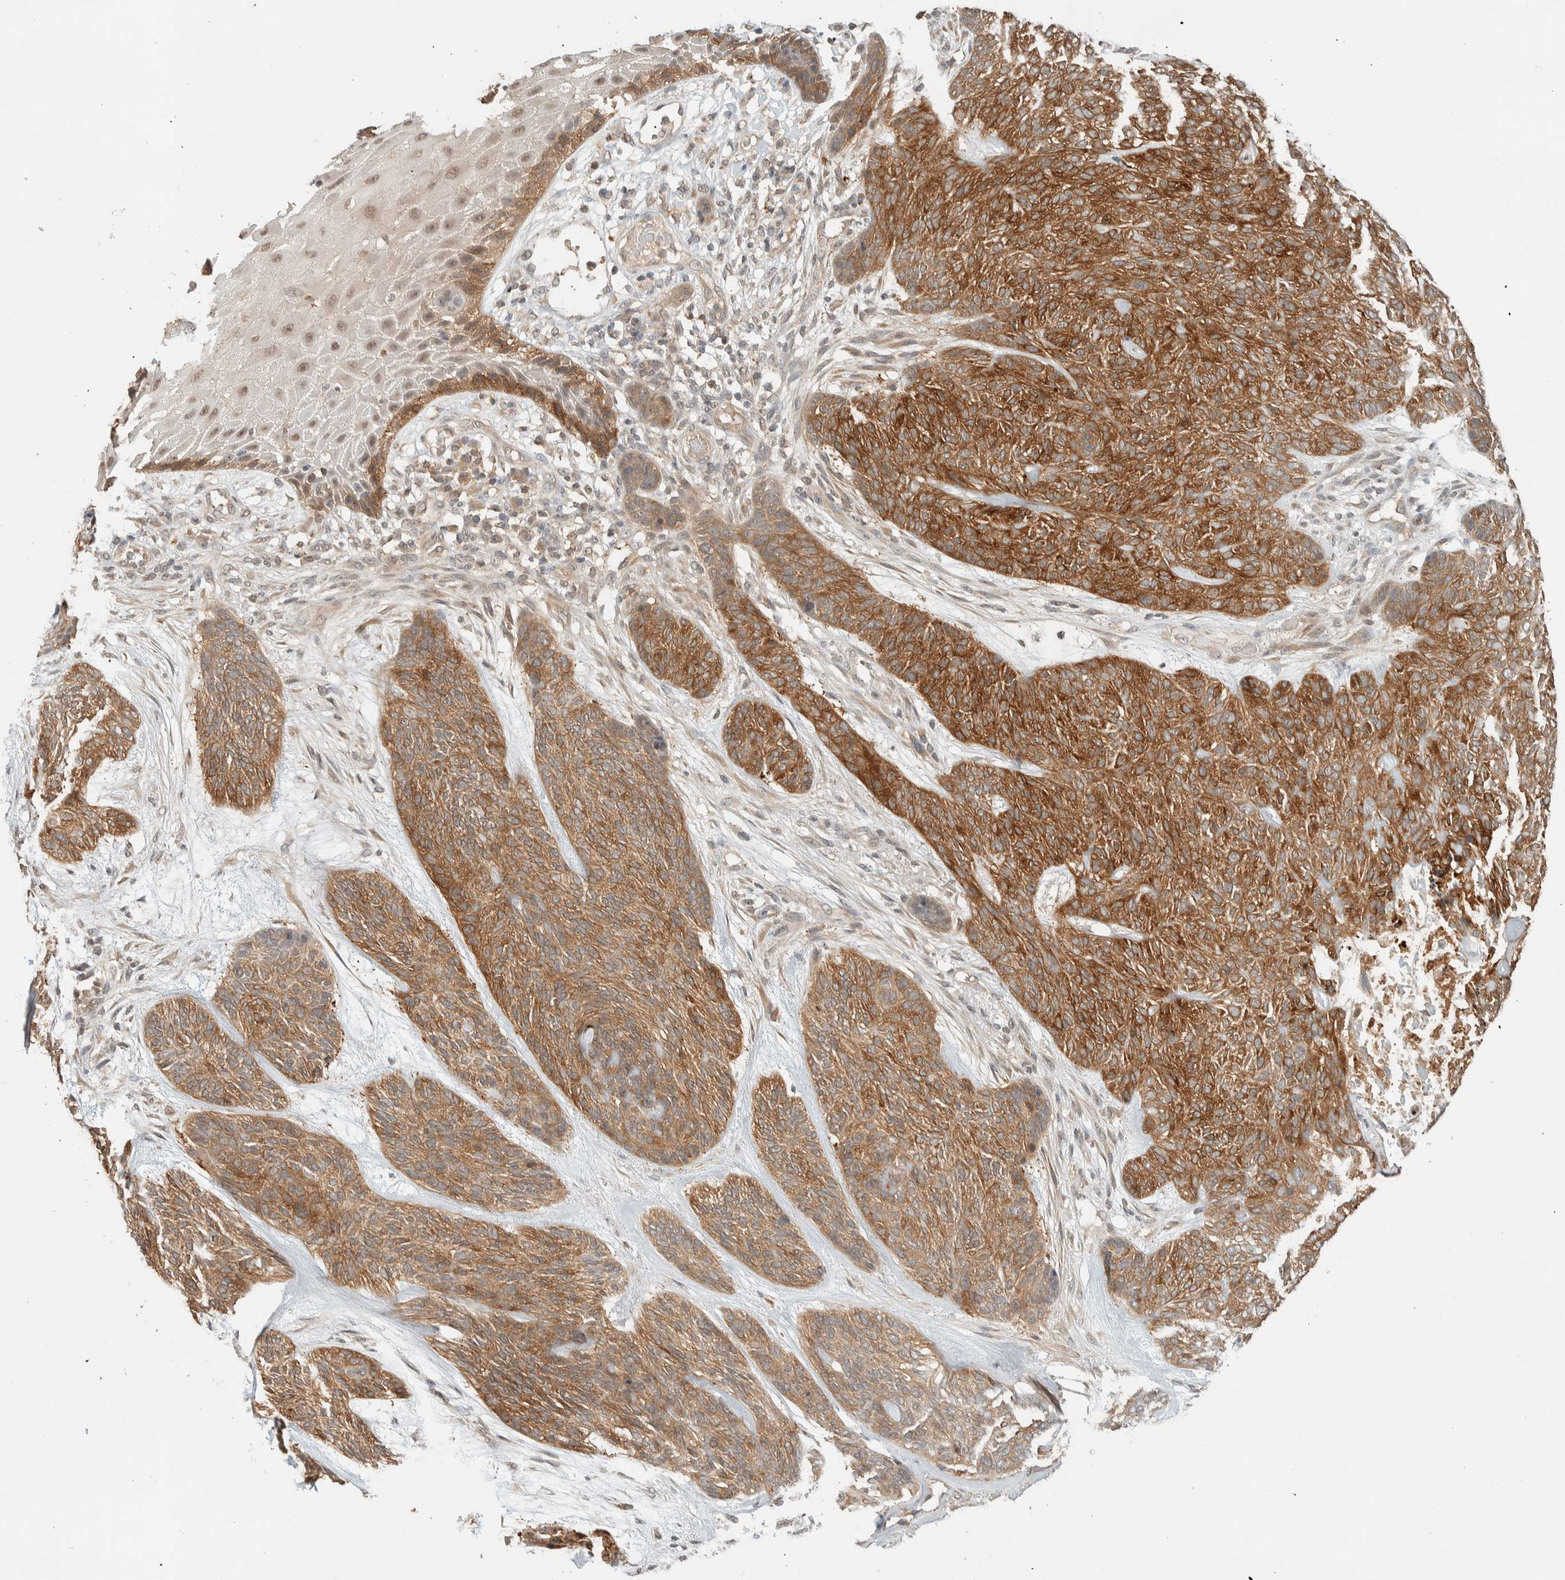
{"staining": {"intensity": "moderate", "quantity": ">75%", "location": "cytoplasmic/membranous"}, "tissue": "skin cancer", "cell_type": "Tumor cells", "image_type": "cancer", "snomed": [{"axis": "morphology", "description": "Basal cell carcinoma"}, {"axis": "topography", "description": "Skin"}], "caption": "A photomicrograph of basal cell carcinoma (skin) stained for a protein demonstrates moderate cytoplasmic/membranous brown staining in tumor cells.", "gene": "ZNF567", "patient": {"sex": "male", "age": 55}}